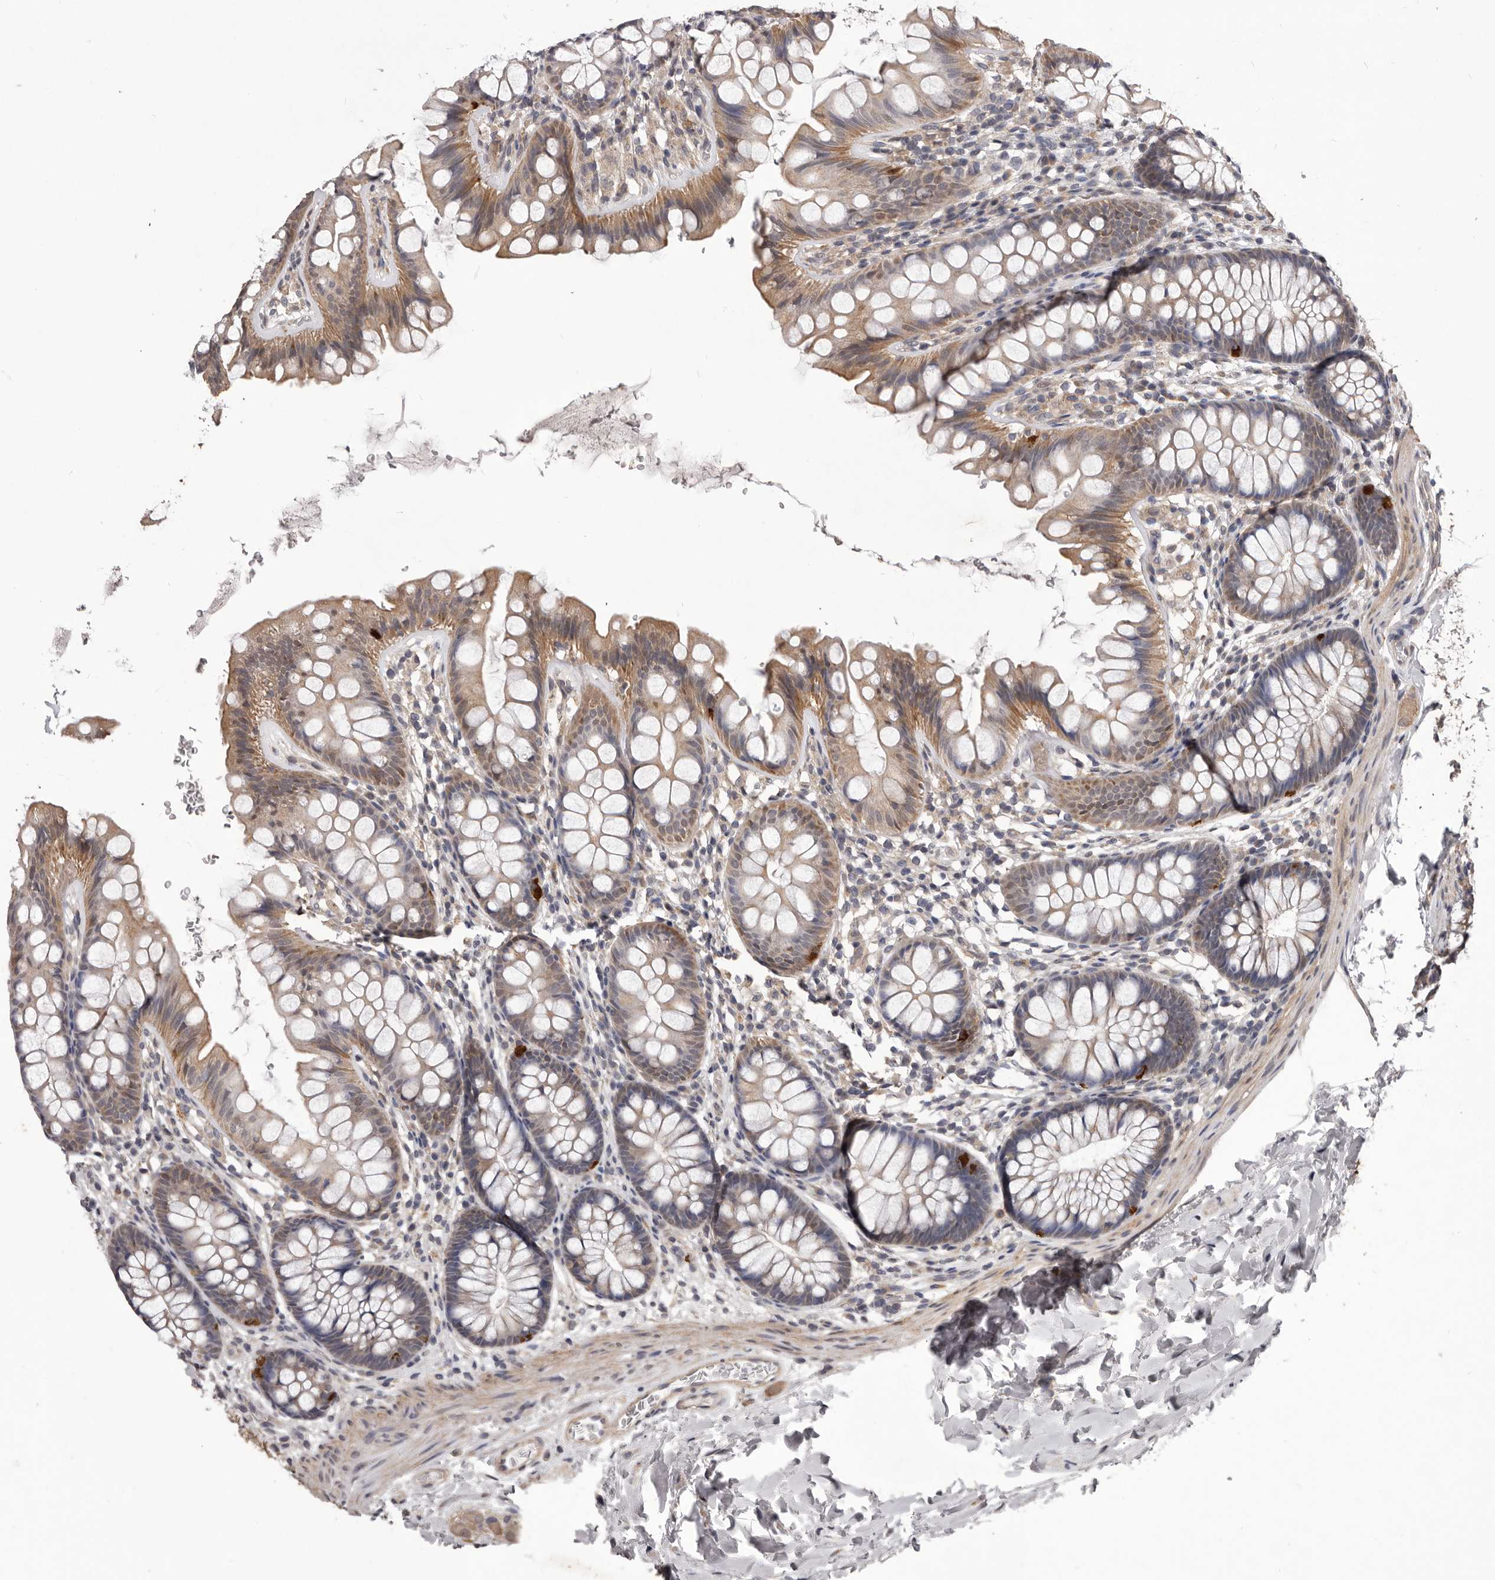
{"staining": {"intensity": "negative", "quantity": "none", "location": "none"}, "tissue": "colon", "cell_type": "Endothelial cells", "image_type": "normal", "snomed": [{"axis": "morphology", "description": "Normal tissue, NOS"}, {"axis": "topography", "description": "Colon"}], "caption": "Immunohistochemical staining of unremarkable colon shows no significant expression in endothelial cells.", "gene": "CELF3", "patient": {"sex": "female", "age": 62}}